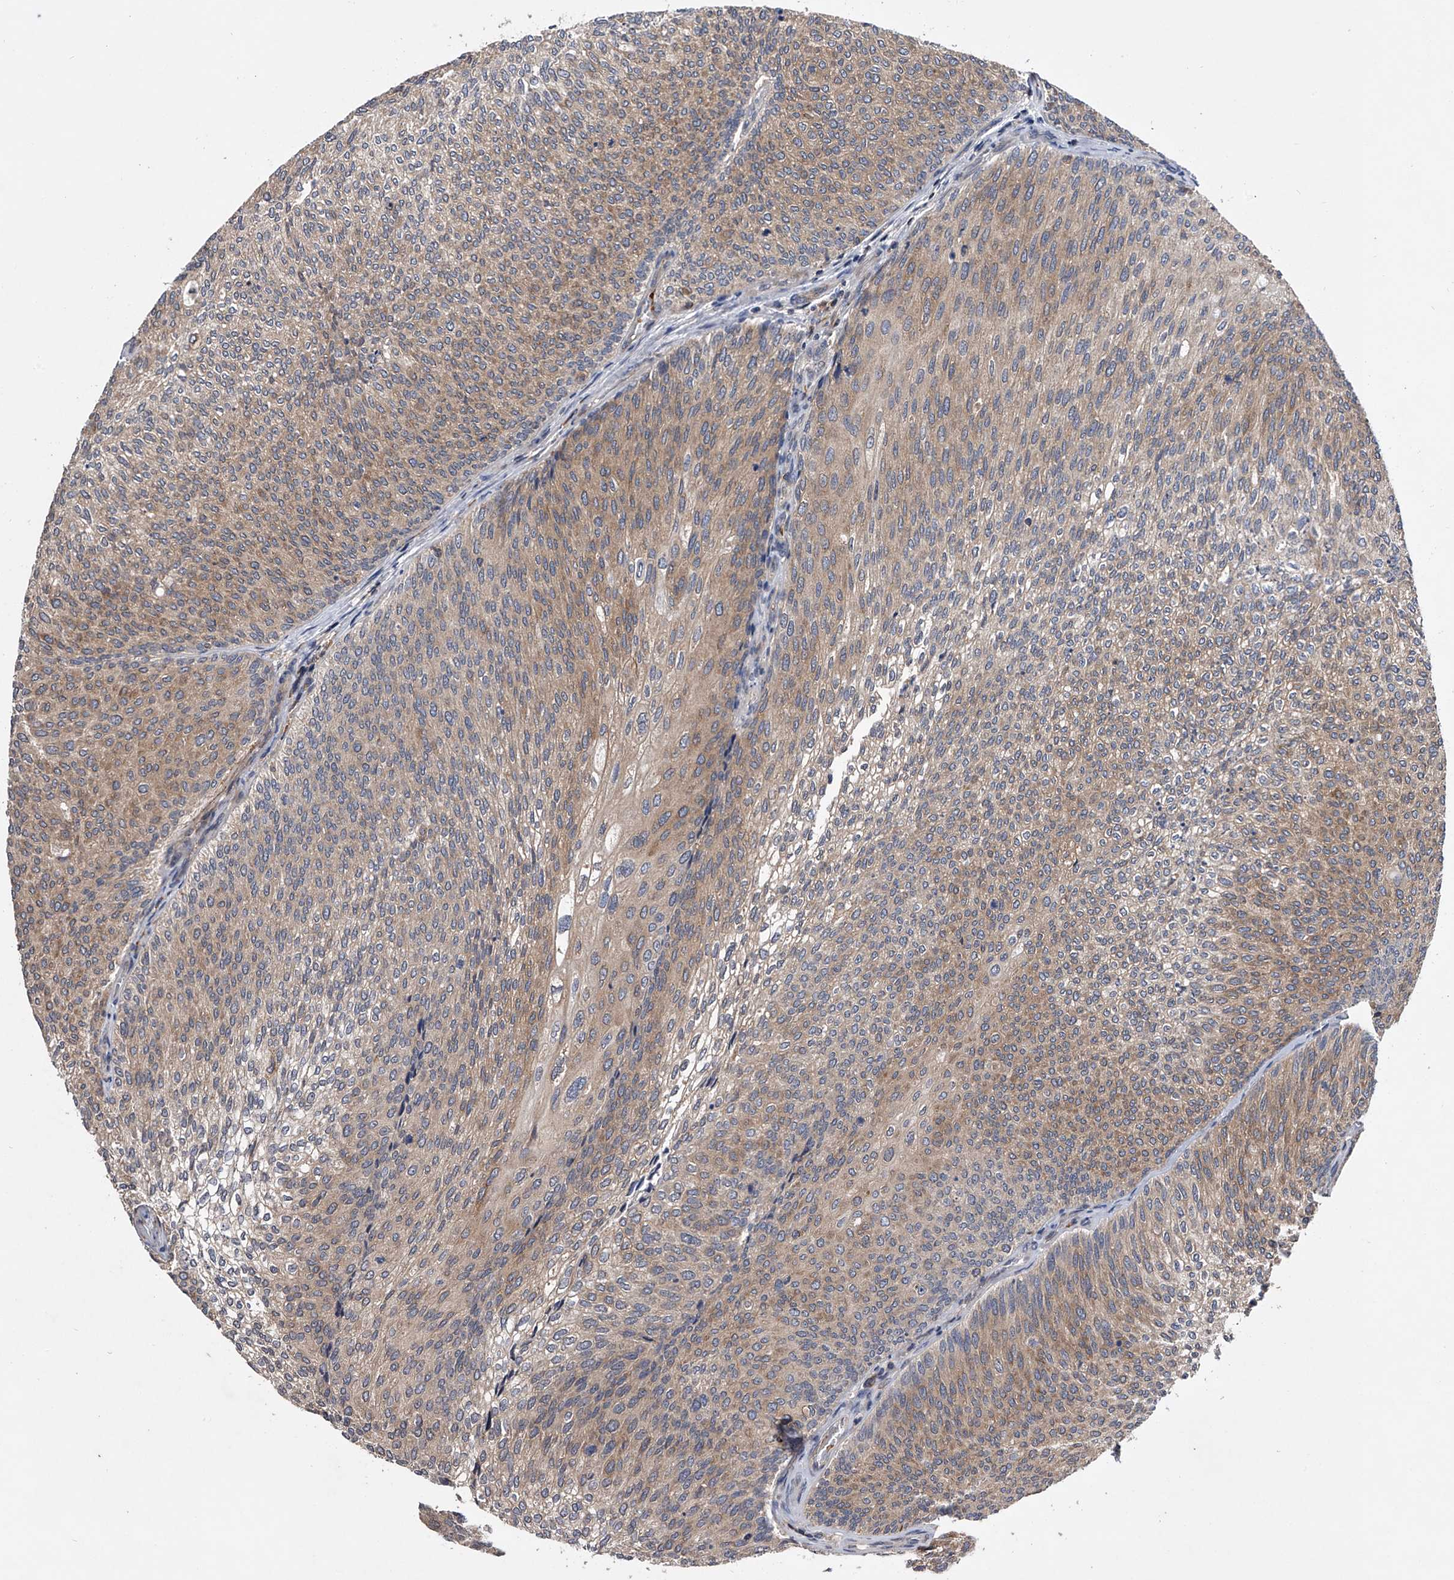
{"staining": {"intensity": "weak", "quantity": "25%-75%", "location": "cytoplasmic/membranous"}, "tissue": "urothelial cancer", "cell_type": "Tumor cells", "image_type": "cancer", "snomed": [{"axis": "morphology", "description": "Urothelial carcinoma, Low grade"}, {"axis": "topography", "description": "Urinary bladder"}], "caption": "A photomicrograph of low-grade urothelial carcinoma stained for a protein reveals weak cytoplasmic/membranous brown staining in tumor cells. The protein of interest is stained brown, and the nuclei are stained in blue (DAB (3,3'-diaminobenzidine) IHC with brightfield microscopy, high magnification).", "gene": "ZNF30", "patient": {"sex": "female", "age": 79}}